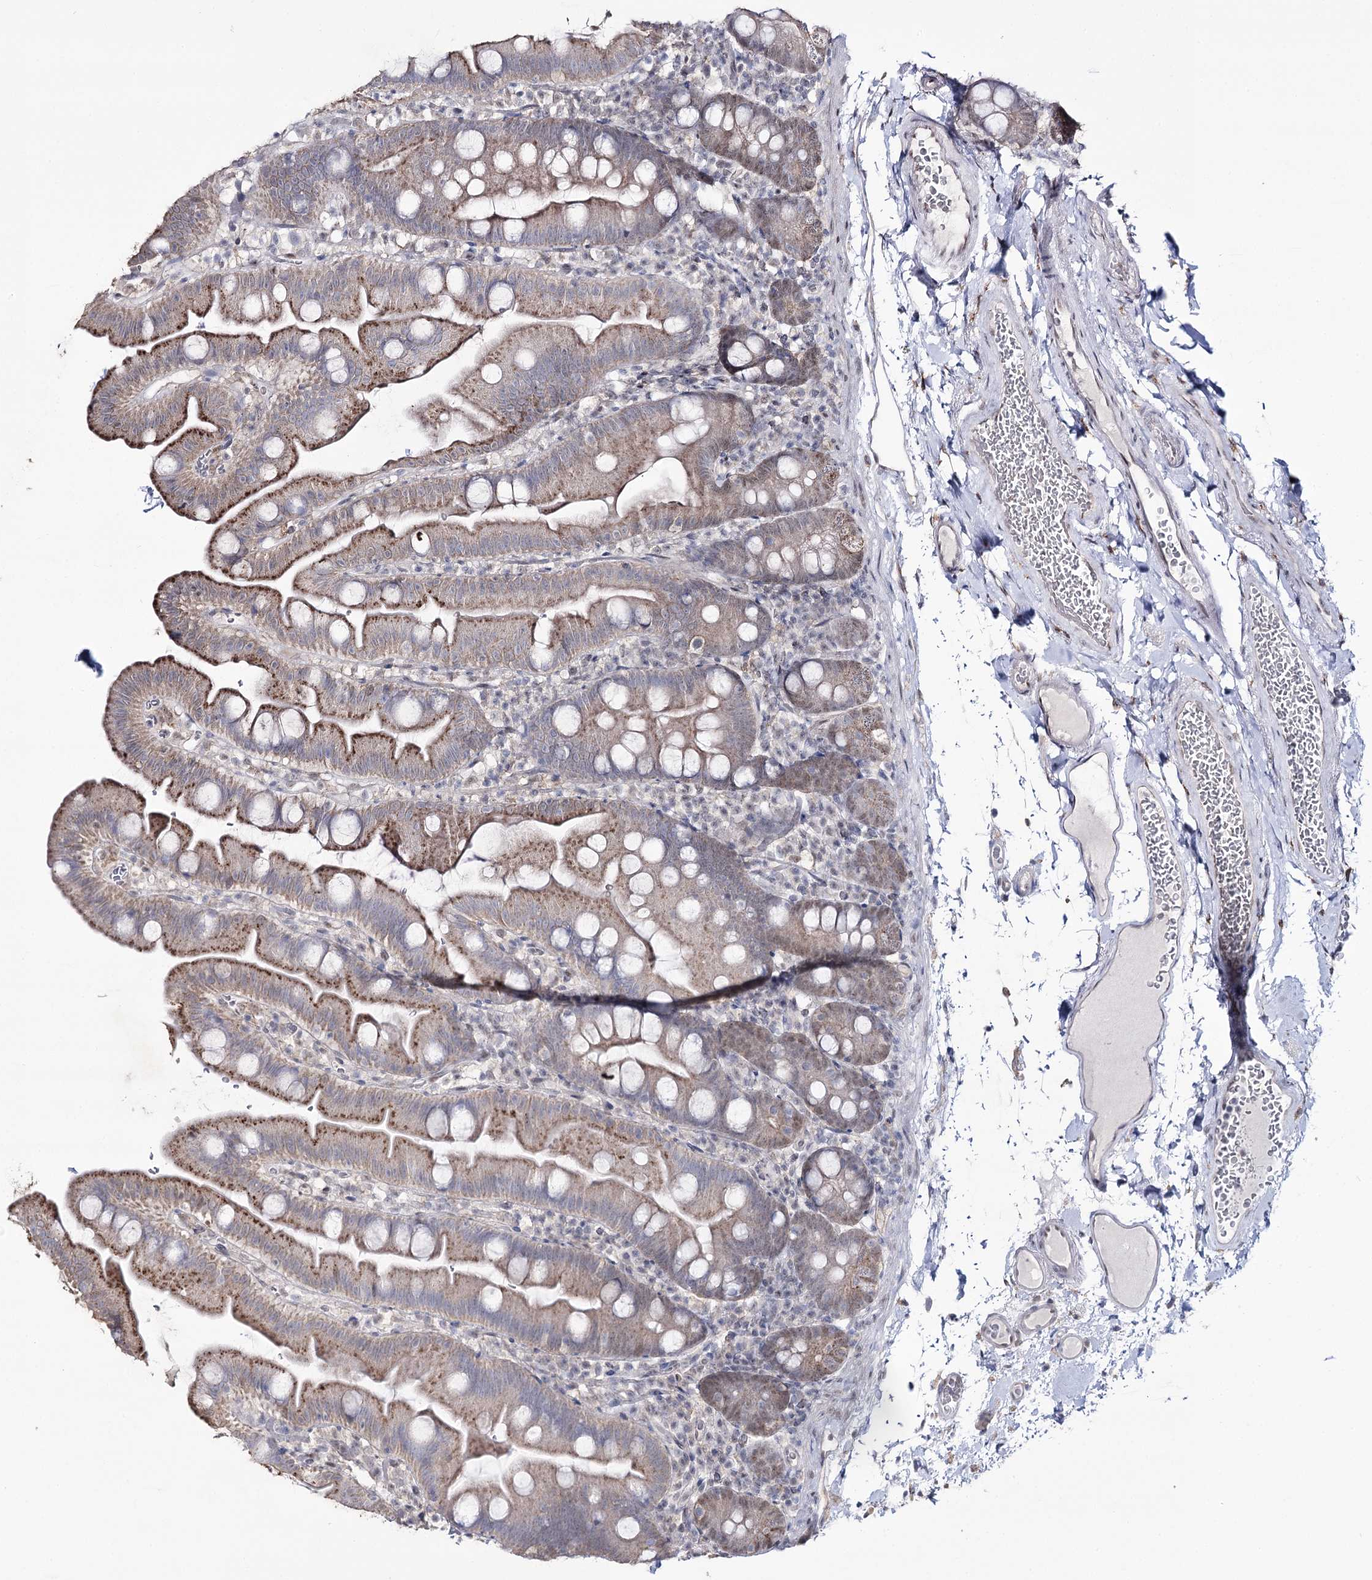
{"staining": {"intensity": "moderate", "quantity": "25%-75%", "location": "cytoplasmic/membranous"}, "tissue": "small intestine", "cell_type": "Glandular cells", "image_type": "normal", "snomed": [{"axis": "morphology", "description": "Normal tissue, NOS"}, {"axis": "topography", "description": "Small intestine"}], "caption": "Glandular cells display medium levels of moderate cytoplasmic/membranous positivity in approximately 25%-75% of cells in unremarkable small intestine. (DAB IHC with brightfield microscopy, high magnification).", "gene": "VGLL4", "patient": {"sex": "female", "age": 68}}